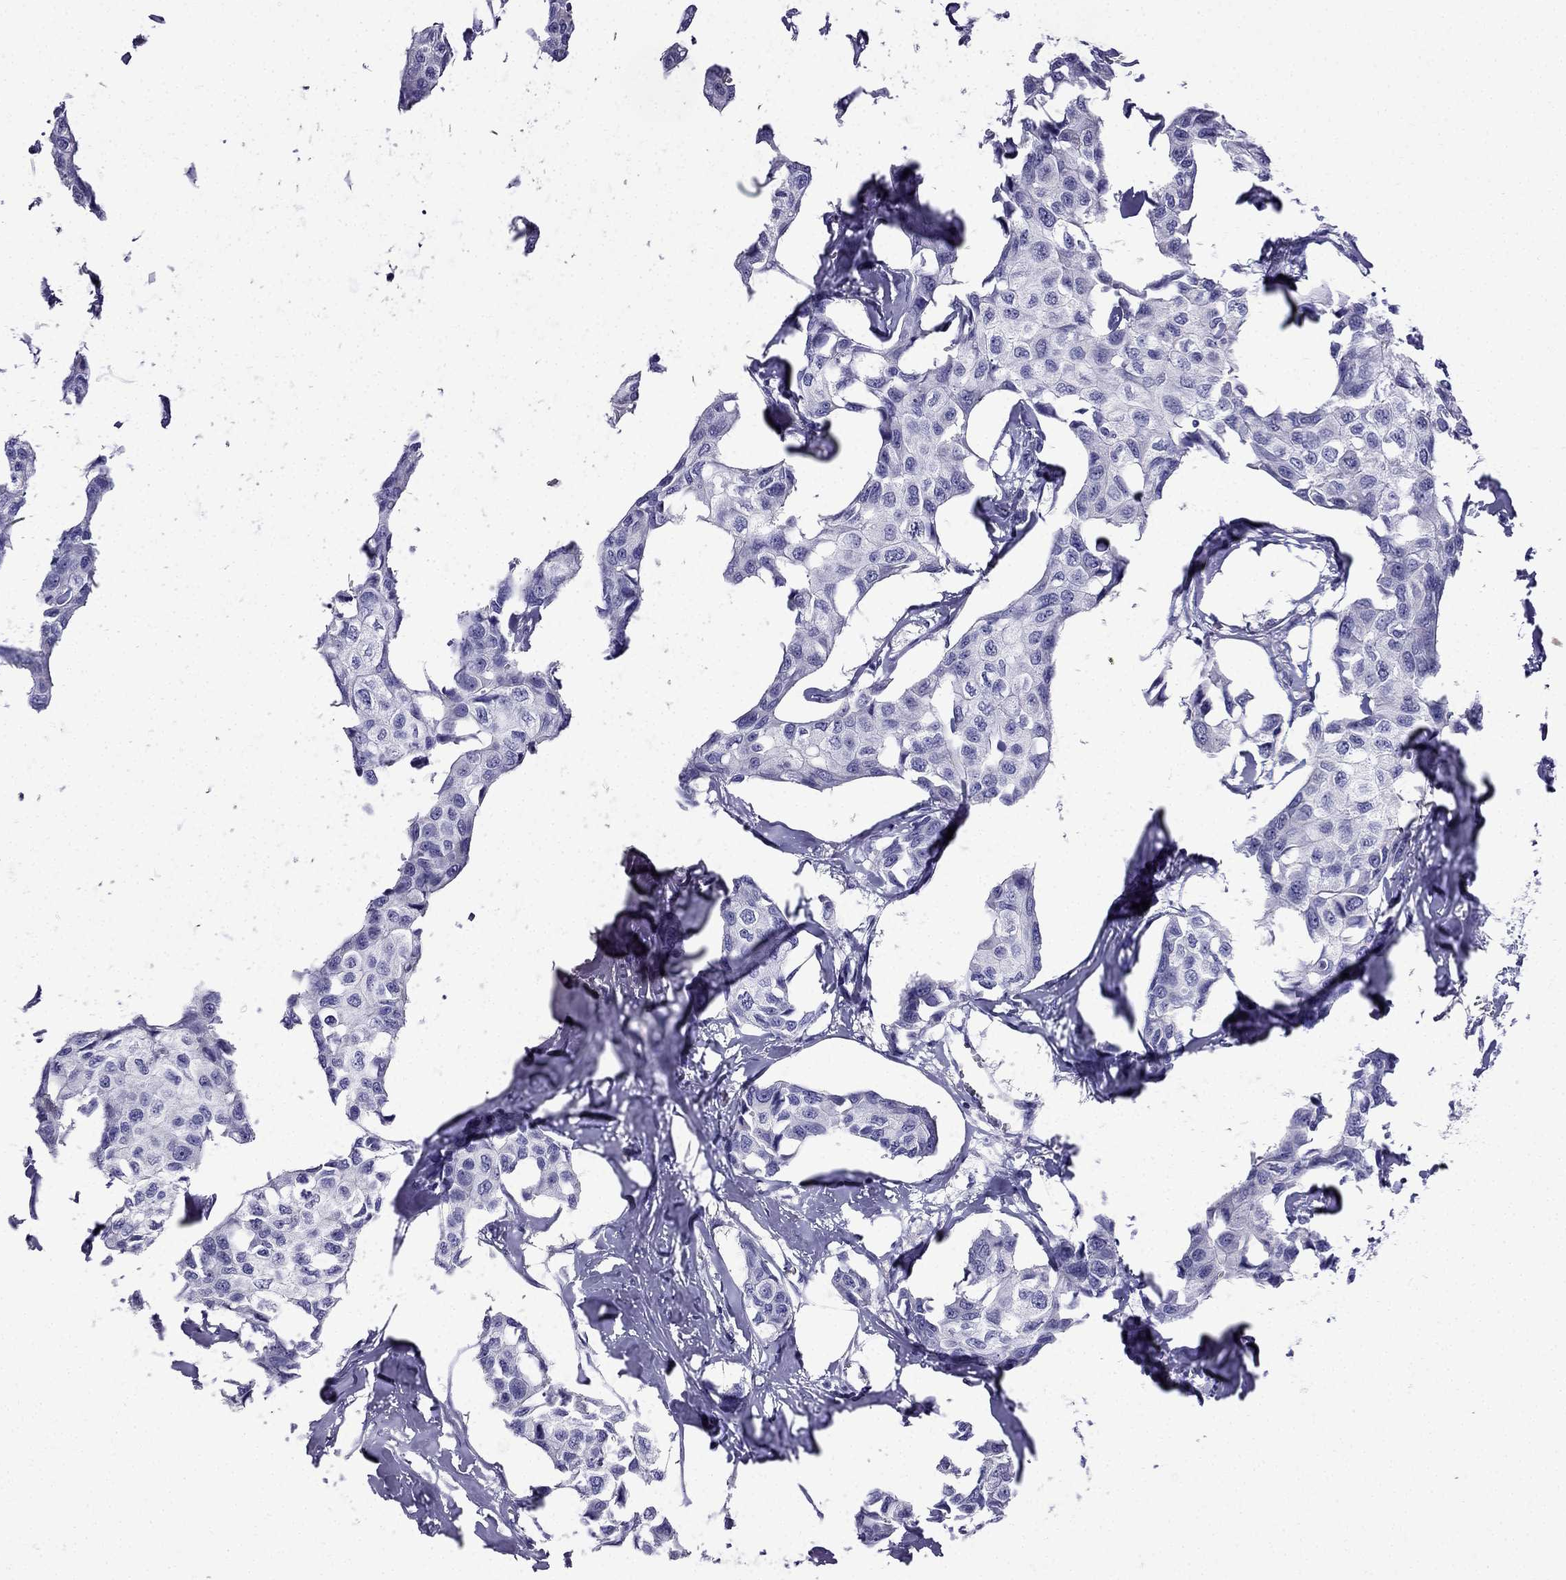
{"staining": {"intensity": "negative", "quantity": "none", "location": "none"}, "tissue": "breast cancer", "cell_type": "Tumor cells", "image_type": "cancer", "snomed": [{"axis": "morphology", "description": "Duct carcinoma"}, {"axis": "topography", "description": "Breast"}], "caption": "Breast cancer stained for a protein using immunohistochemistry displays no expression tumor cells.", "gene": "ERC2", "patient": {"sex": "female", "age": 80}}